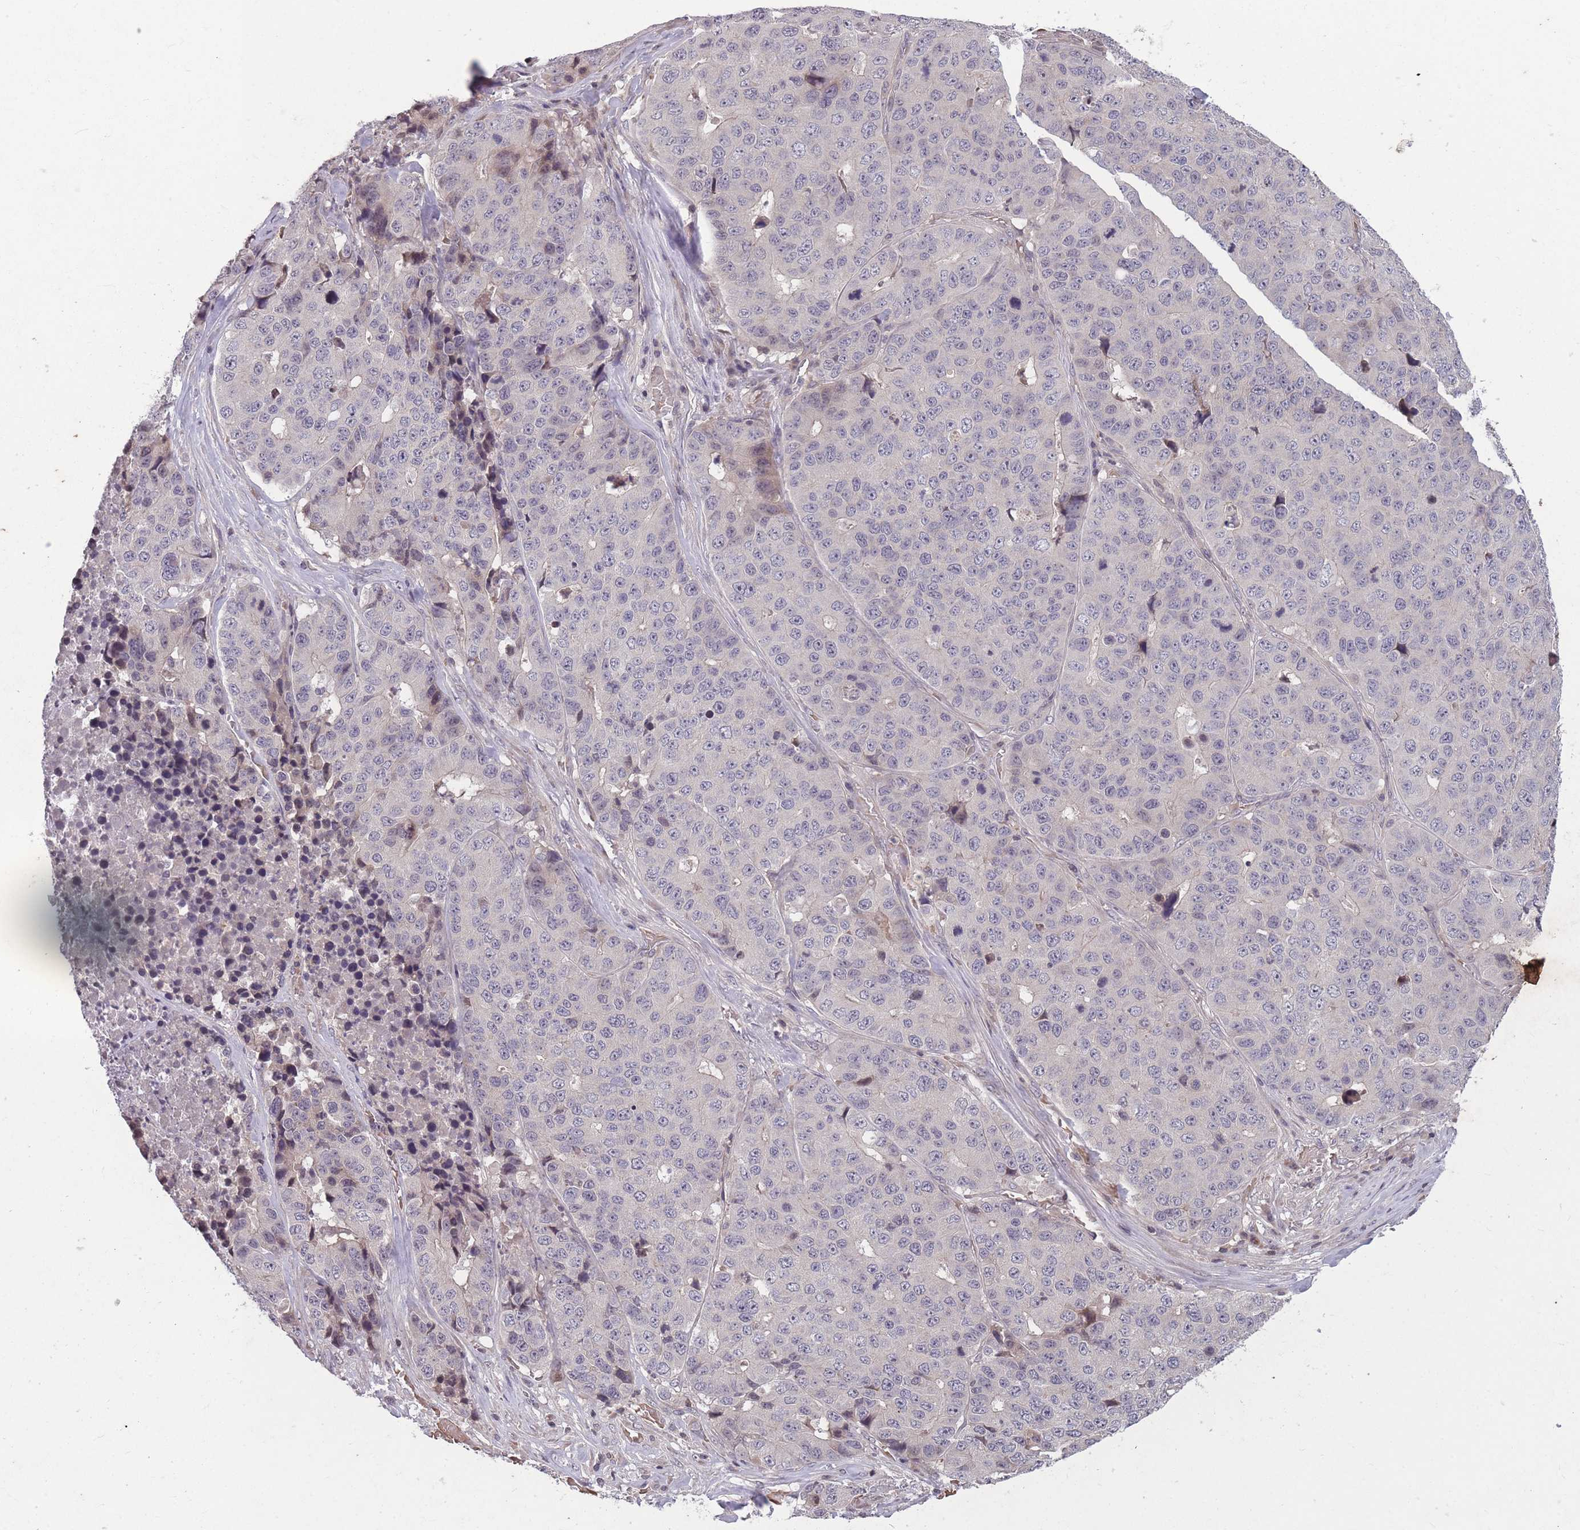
{"staining": {"intensity": "negative", "quantity": "none", "location": "none"}, "tissue": "stomach cancer", "cell_type": "Tumor cells", "image_type": "cancer", "snomed": [{"axis": "morphology", "description": "Adenocarcinoma, NOS"}, {"axis": "topography", "description": "Stomach"}], "caption": "Human stomach adenocarcinoma stained for a protein using immunohistochemistry (IHC) shows no expression in tumor cells.", "gene": "GGT5", "patient": {"sex": "male", "age": 71}}